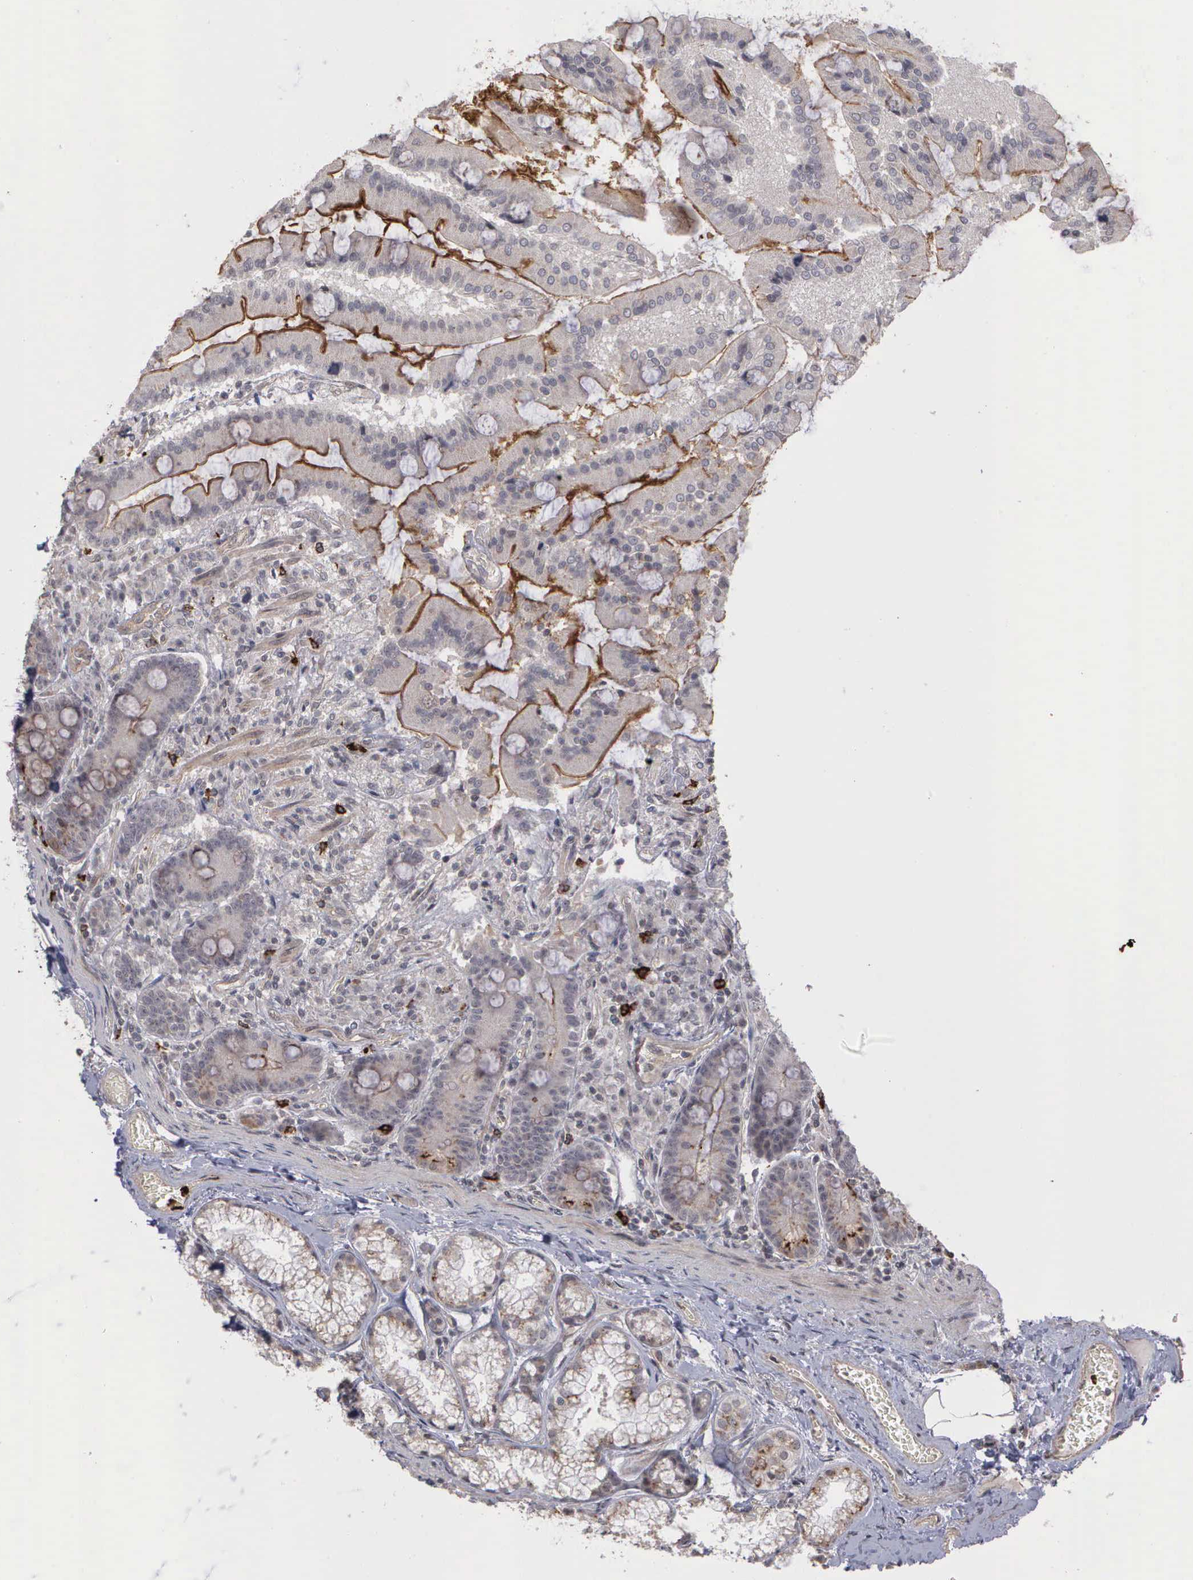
{"staining": {"intensity": "strong", "quantity": ">75%", "location": "cytoplasmic/membranous"}, "tissue": "duodenum", "cell_type": "Glandular cells", "image_type": "normal", "snomed": [{"axis": "morphology", "description": "Normal tissue, NOS"}, {"axis": "topography", "description": "Duodenum"}], "caption": "DAB (3,3'-diaminobenzidine) immunohistochemical staining of normal duodenum demonstrates strong cytoplasmic/membranous protein expression in approximately >75% of glandular cells.", "gene": "MMP9", "patient": {"sex": "female", "age": 64}}